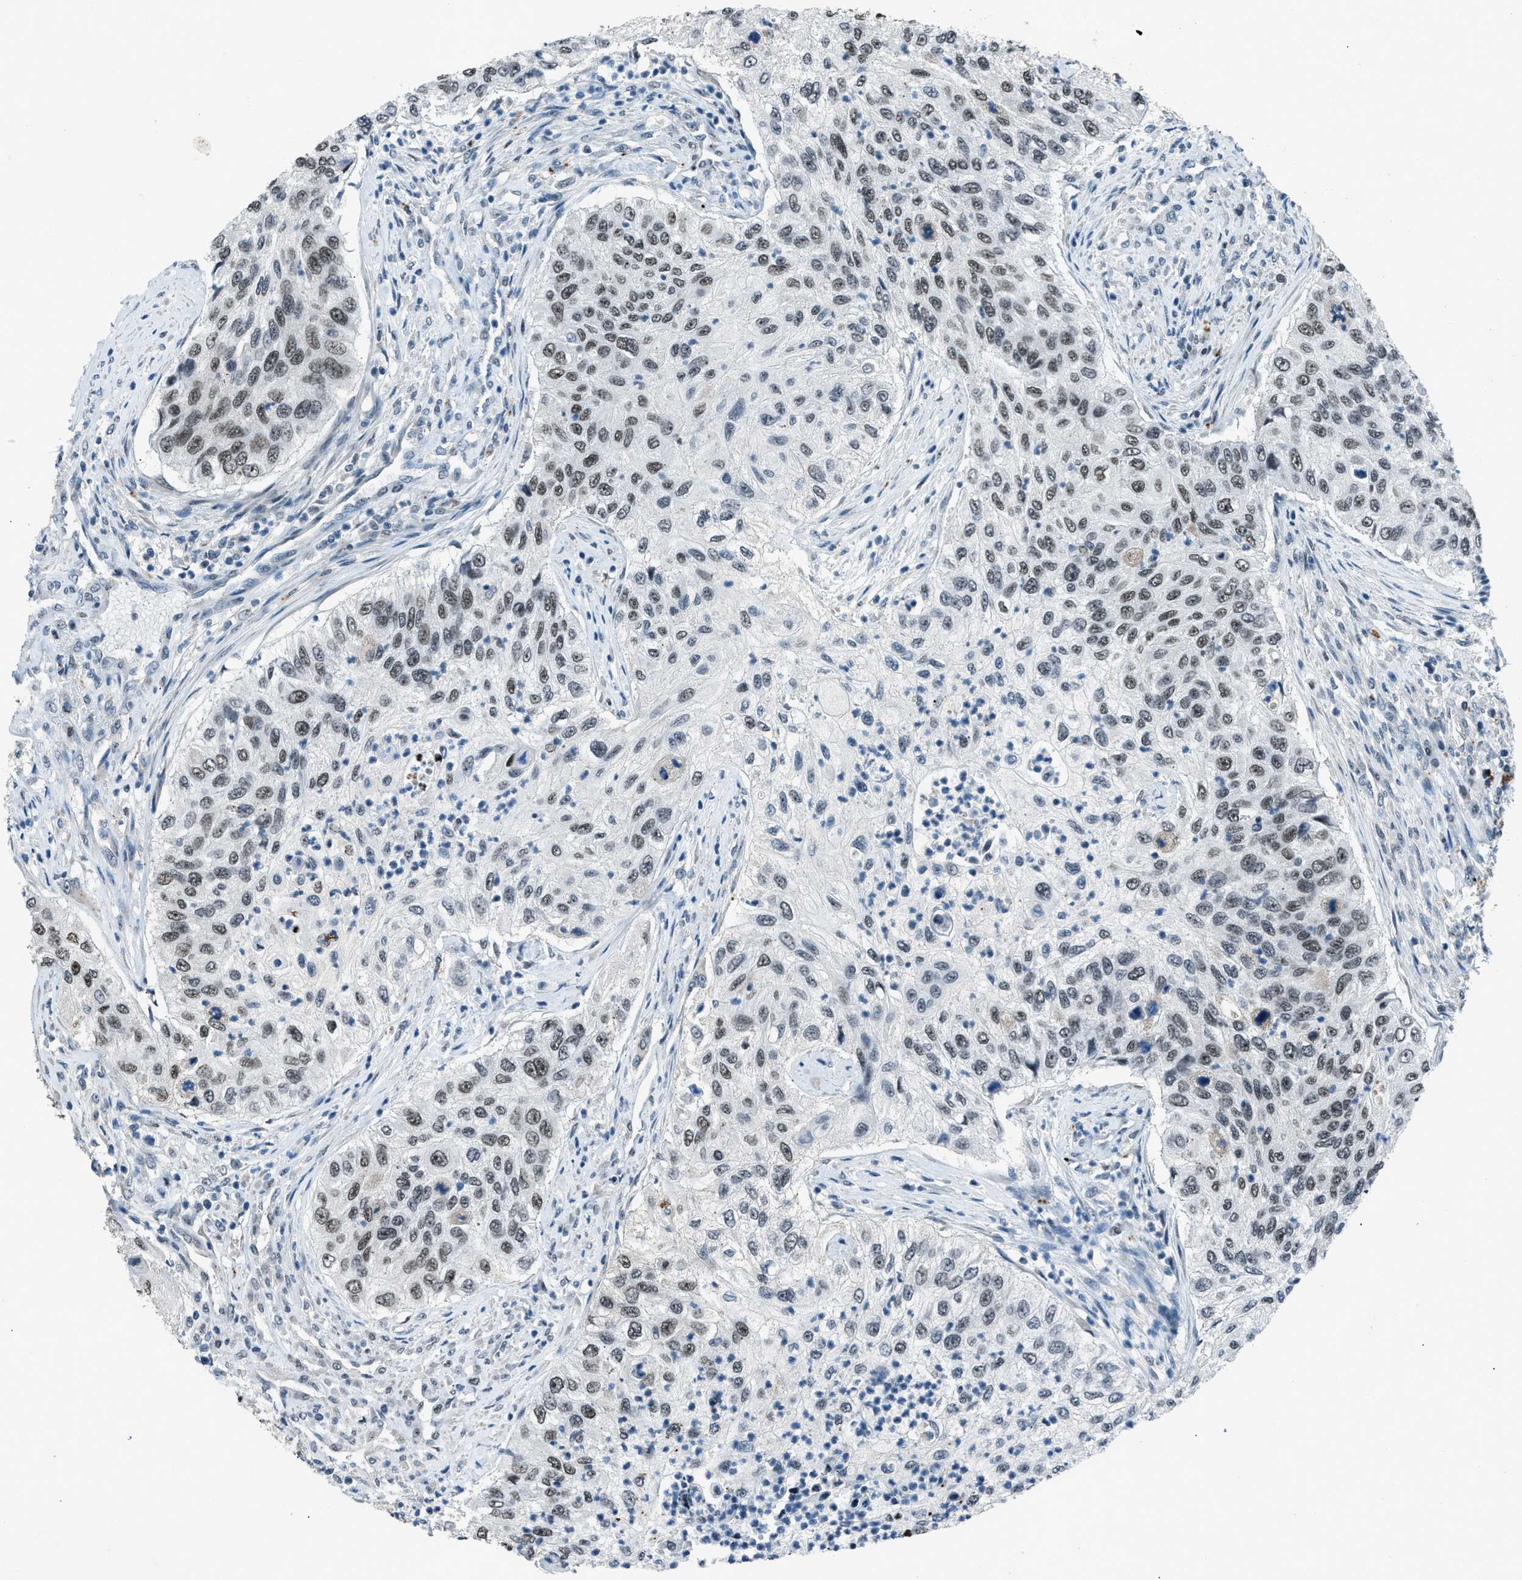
{"staining": {"intensity": "moderate", "quantity": ">75%", "location": "nuclear"}, "tissue": "urothelial cancer", "cell_type": "Tumor cells", "image_type": "cancer", "snomed": [{"axis": "morphology", "description": "Urothelial carcinoma, High grade"}, {"axis": "topography", "description": "Urinary bladder"}], "caption": "This histopathology image demonstrates immunohistochemistry staining of human high-grade urothelial carcinoma, with medium moderate nuclear expression in approximately >75% of tumor cells.", "gene": "ADCY1", "patient": {"sex": "female", "age": 60}}